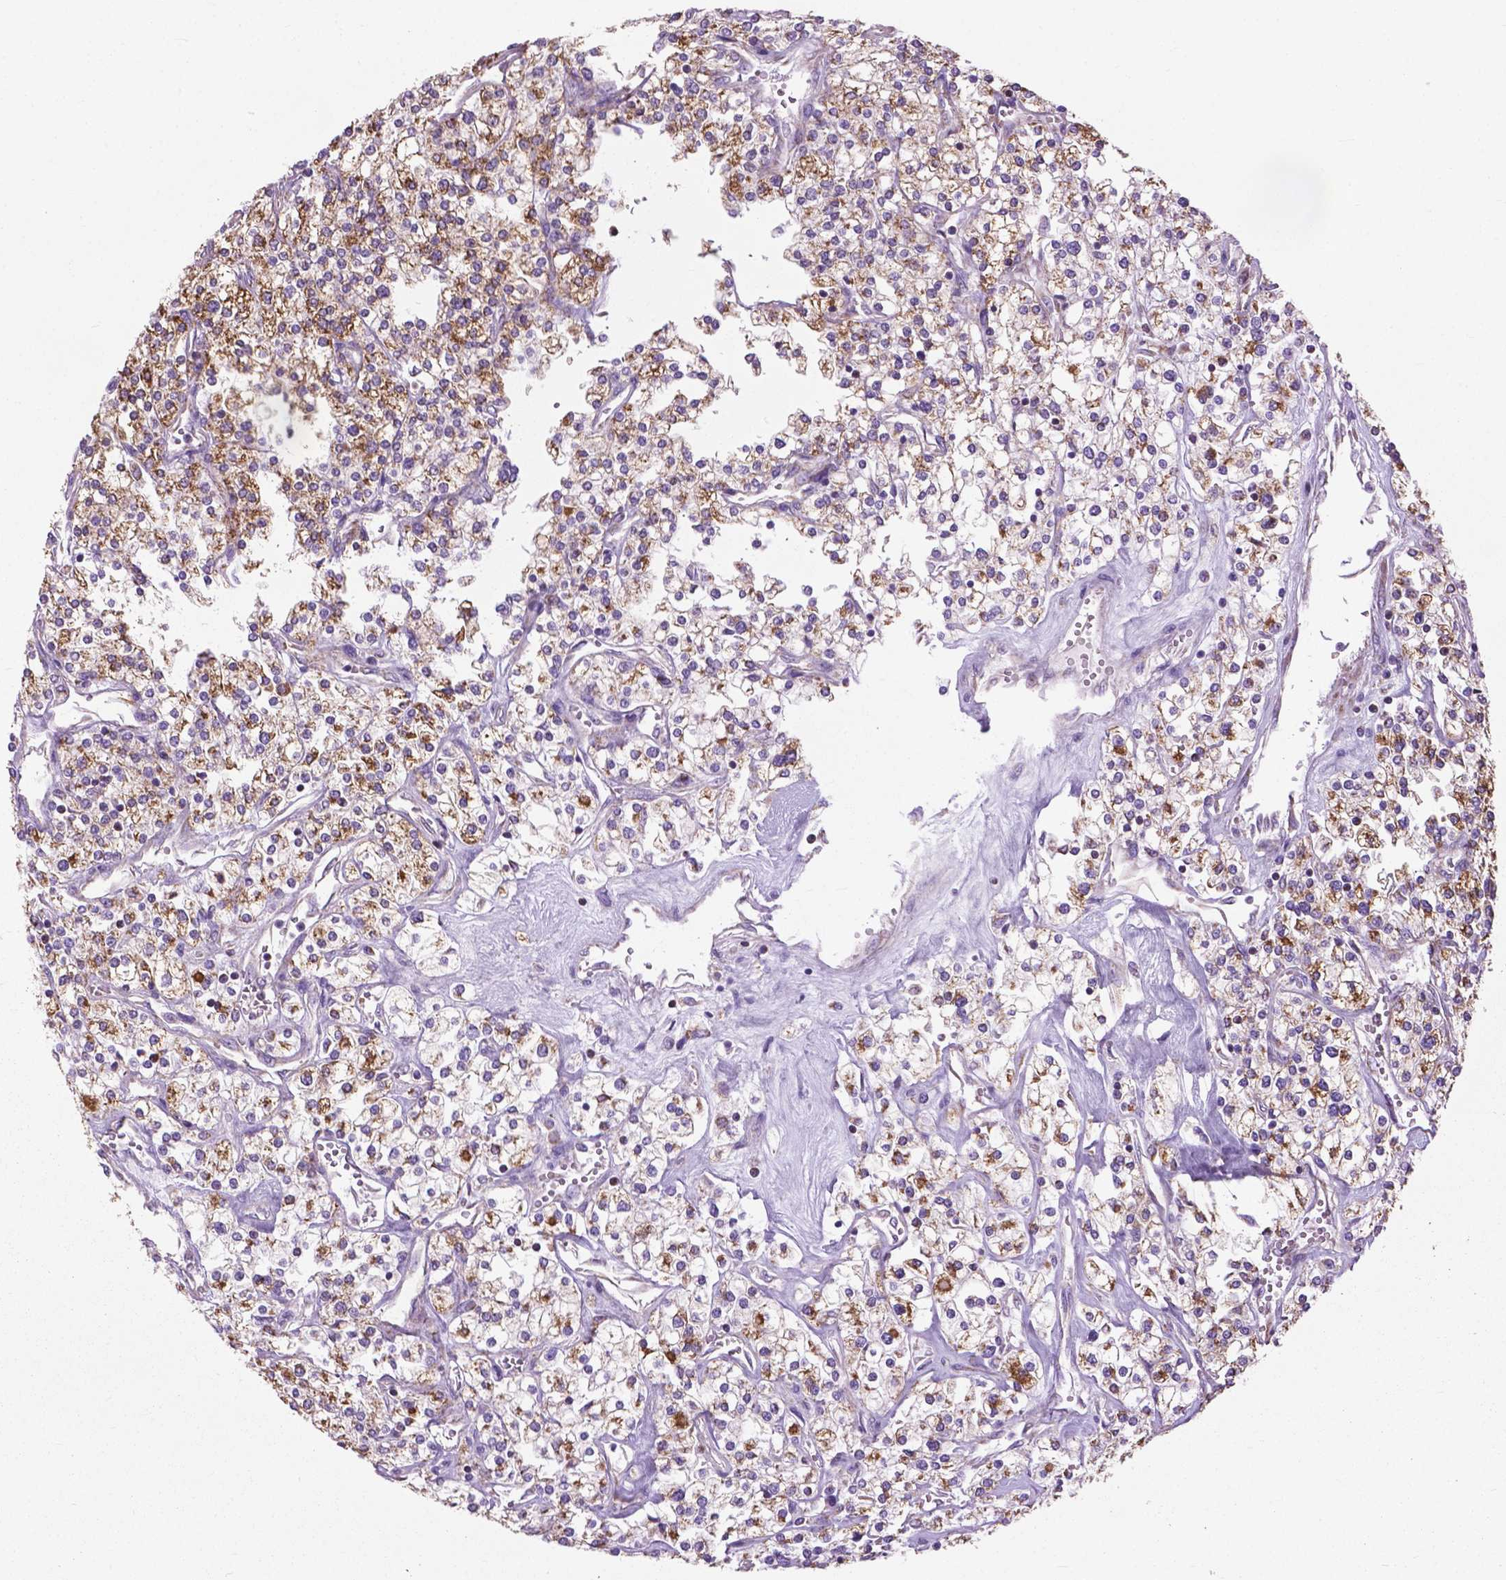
{"staining": {"intensity": "moderate", "quantity": "25%-75%", "location": "cytoplasmic/membranous"}, "tissue": "renal cancer", "cell_type": "Tumor cells", "image_type": "cancer", "snomed": [{"axis": "morphology", "description": "Adenocarcinoma, NOS"}, {"axis": "topography", "description": "Kidney"}], "caption": "An image of renal cancer stained for a protein exhibits moderate cytoplasmic/membranous brown staining in tumor cells.", "gene": "VDAC1", "patient": {"sex": "male", "age": 80}}